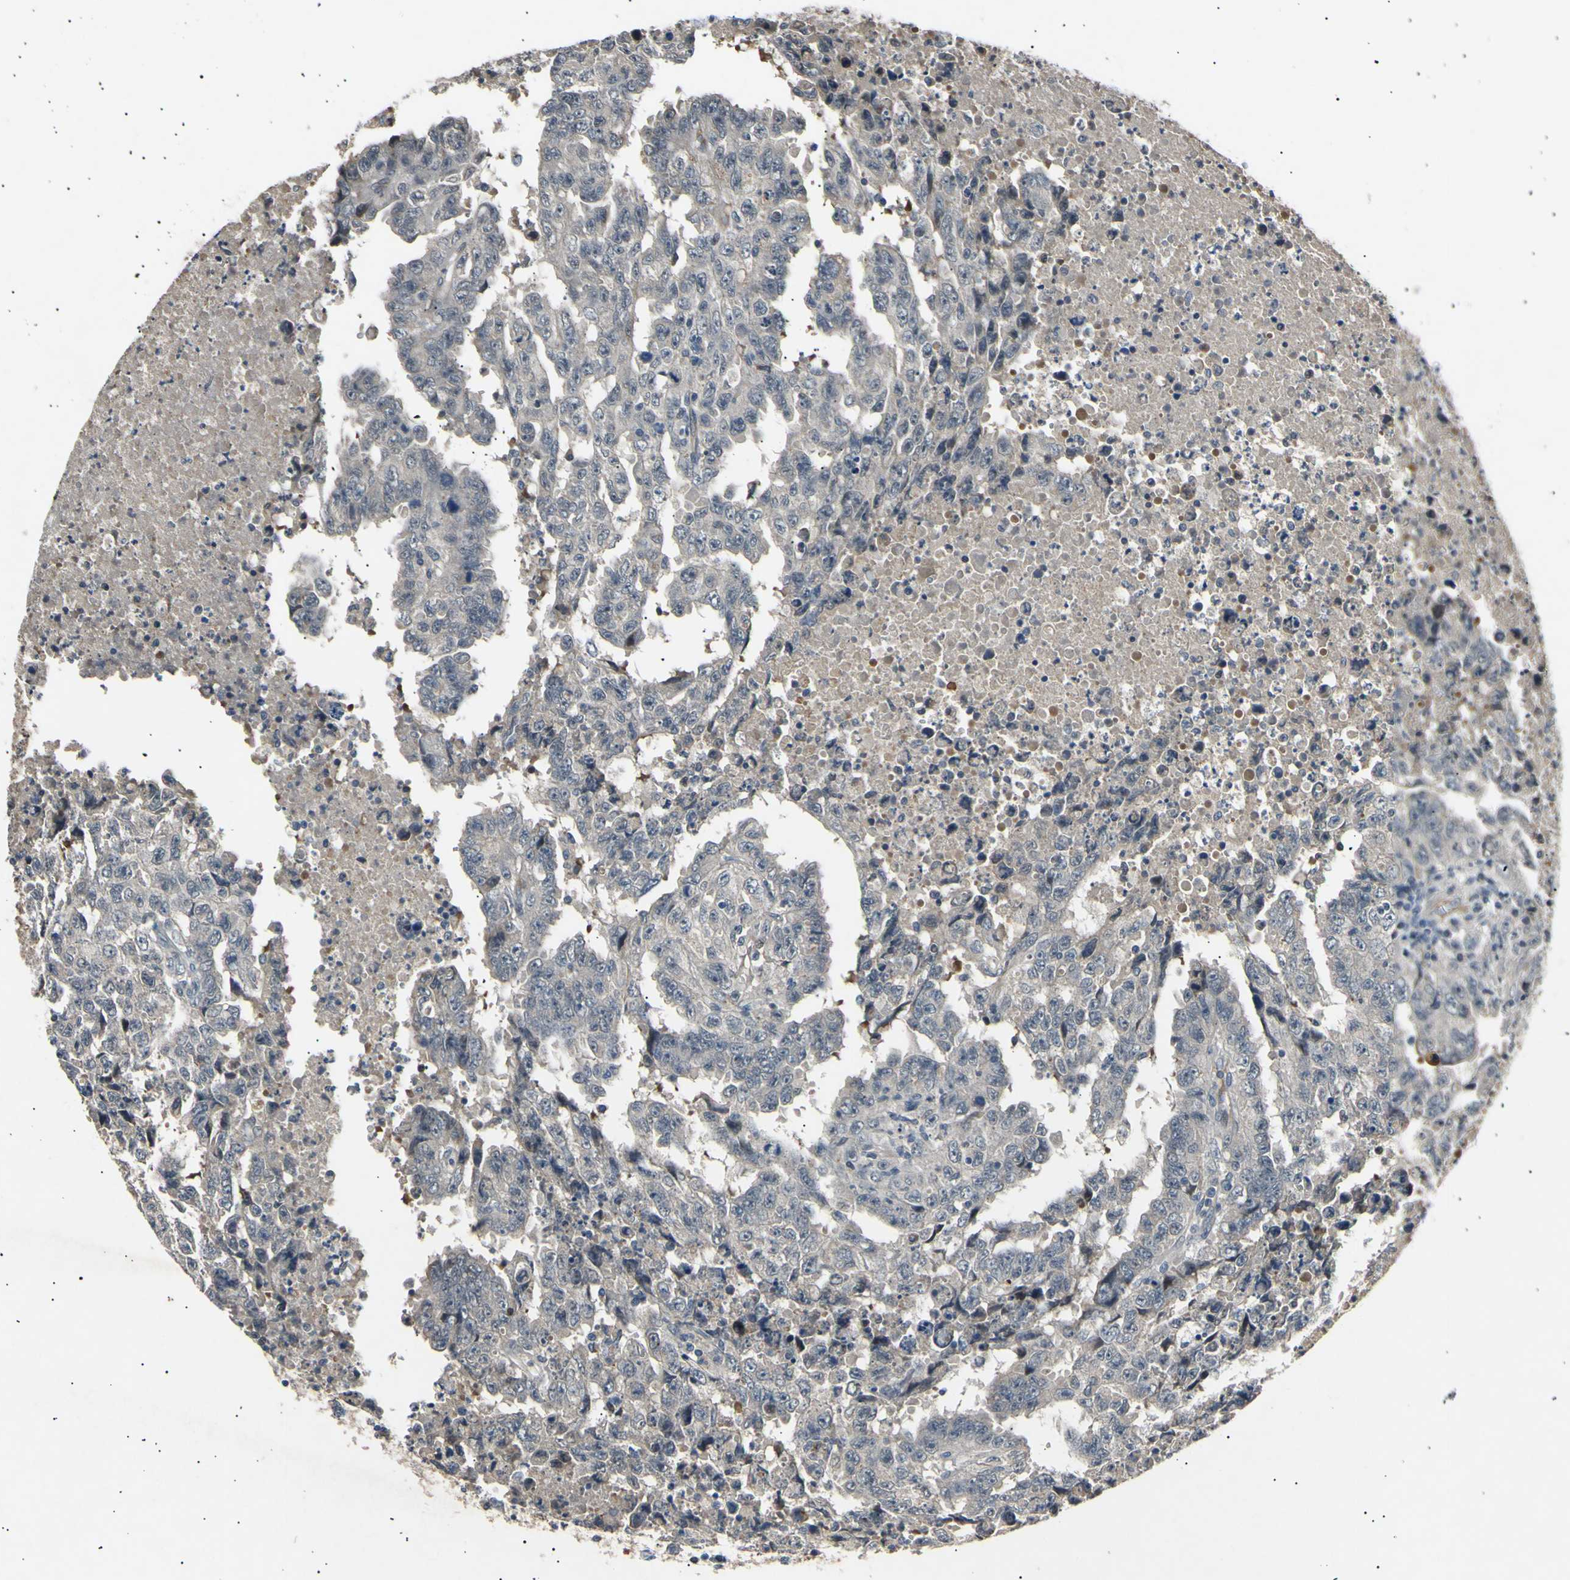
{"staining": {"intensity": "weak", "quantity": "<25%", "location": "cytoplasmic/membranous"}, "tissue": "testis cancer", "cell_type": "Tumor cells", "image_type": "cancer", "snomed": [{"axis": "morphology", "description": "Necrosis, NOS"}, {"axis": "morphology", "description": "Carcinoma, Embryonal, NOS"}, {"axis": "topography", "description": "Testis"}], "caption": "There is no significant expression in tumor cells of testis embryonal carcinoma.", "gene": "ADCY3", "patient": {"sex": "male", "age": 19}}